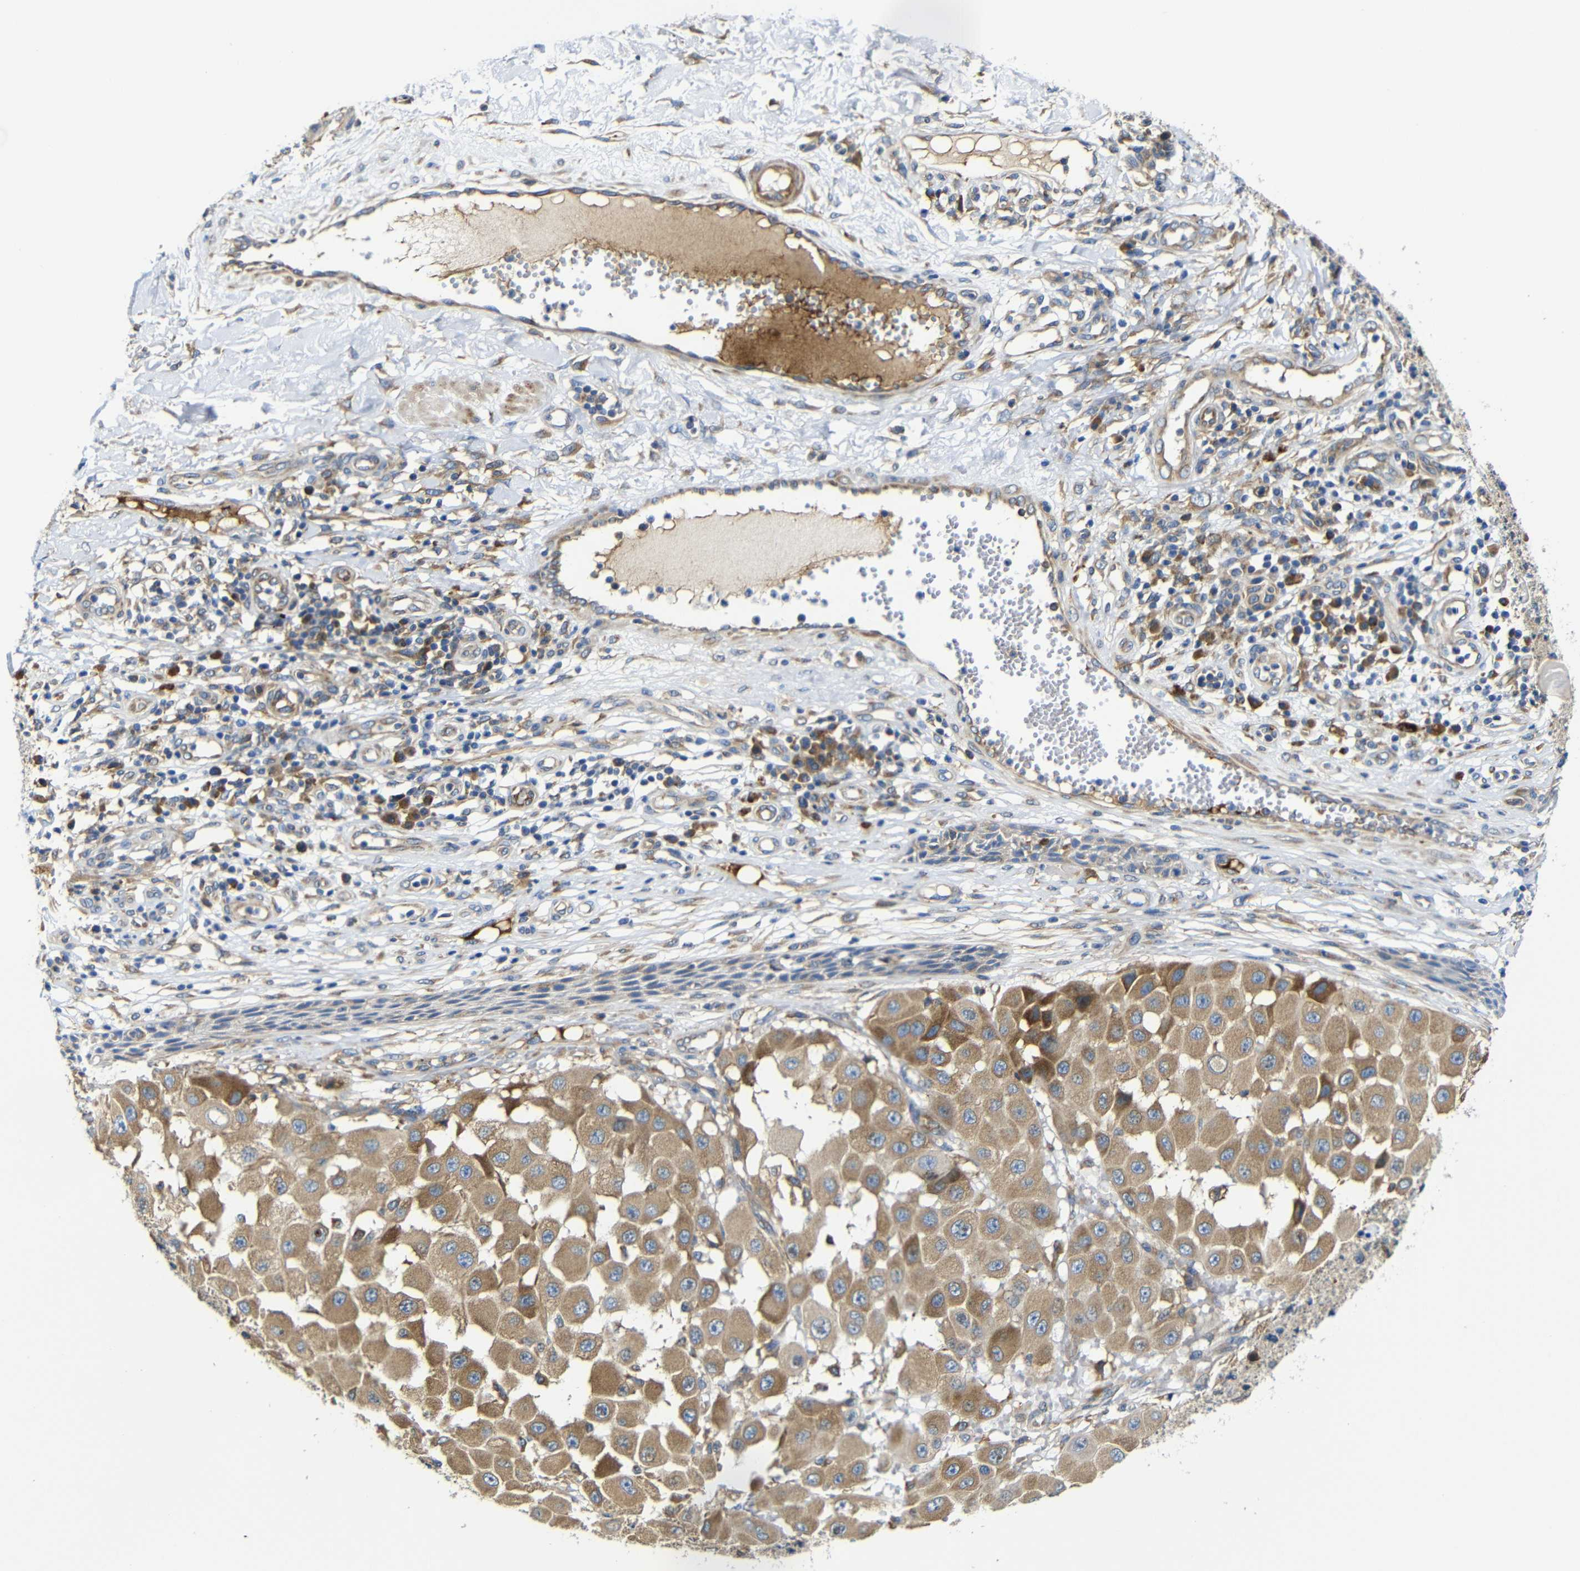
{"staining": {"intensity": "moderate", "quantity": ">75%", "location": "cytoplasmic/membranous"}, "tissue": "melanoma", "cell_type": "Tumor cells", "image_type": "cancer", "snomed": [{"axis": "morphology", "description": "Malignant melanoma, NOS"}, {"axis": "topography", "description": "Skin"}], "caption": "Protein expression analysis of melanoma demonstrates moderate cytoplasmic/membranous positivity in approximately >75% of tumor cells. (DAB (3,3'-diaminobenzidine) IHC, brown staining for protein, blue staining for nuclei).", "gene": "CLCC1", "patient": {"sex": "female", "age": 81}}